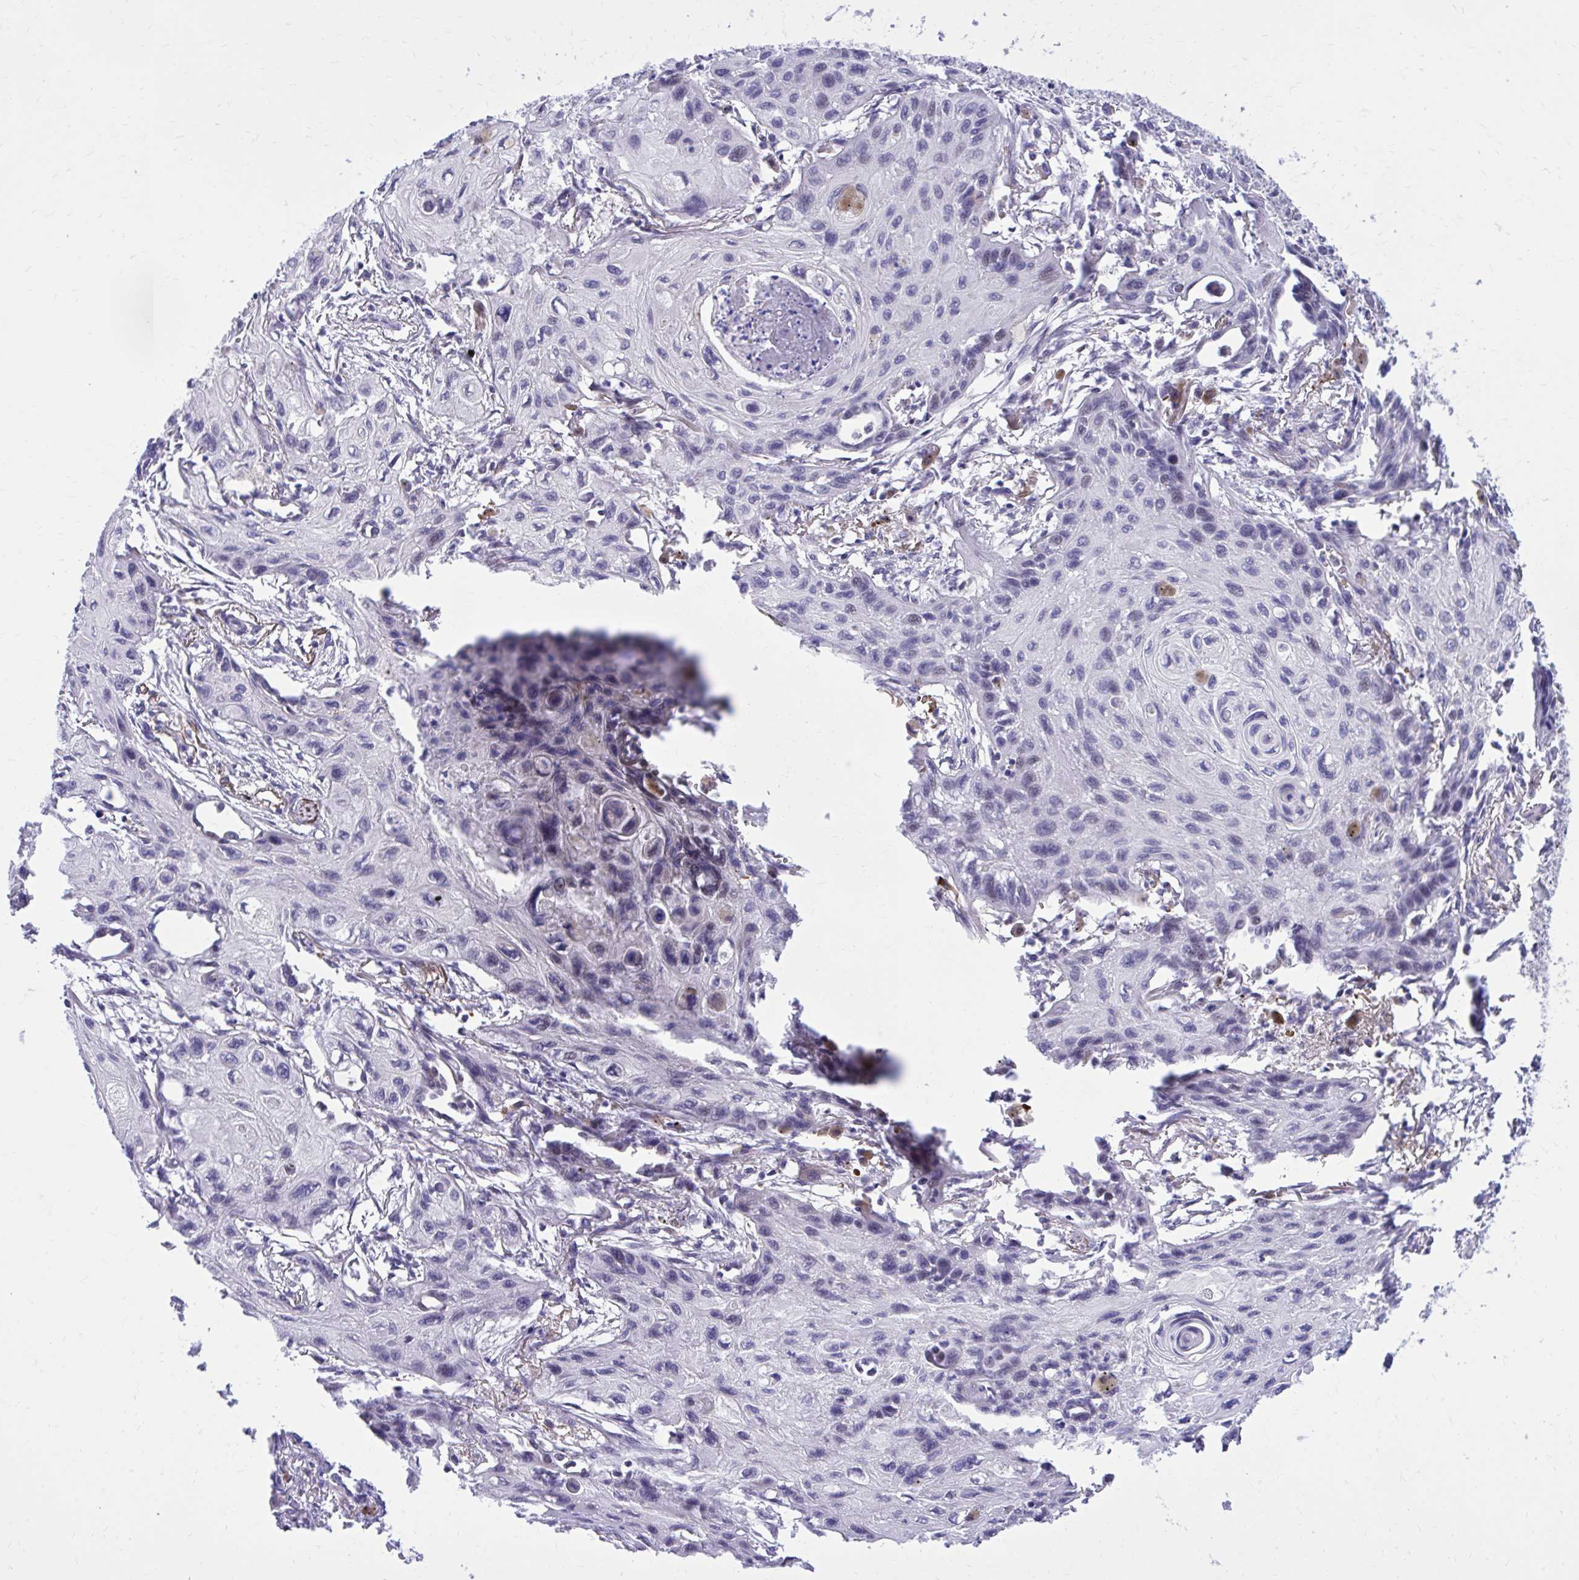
{"staining": {"intensity": "negative", "quantity": "none", "location": "none"}, "tissue": "lung cancer", "cell_type": "Tumor cells", "image_type": "cancer", "snomed": [{"axis": "morphology", "description": "Squamous cell carcinoma, NOS"}, {"axis": "topography", "description": "Lung"}], "caption": "Immunohistochemical staining of lung squamous cell carcinoma shows no significant expression in tumor cells. (DAB (3,3'-diaminobenzidine) IHC, high magnification).", "gene": "ZBTB25", "patient": {"sex": "male", "age": 71}}